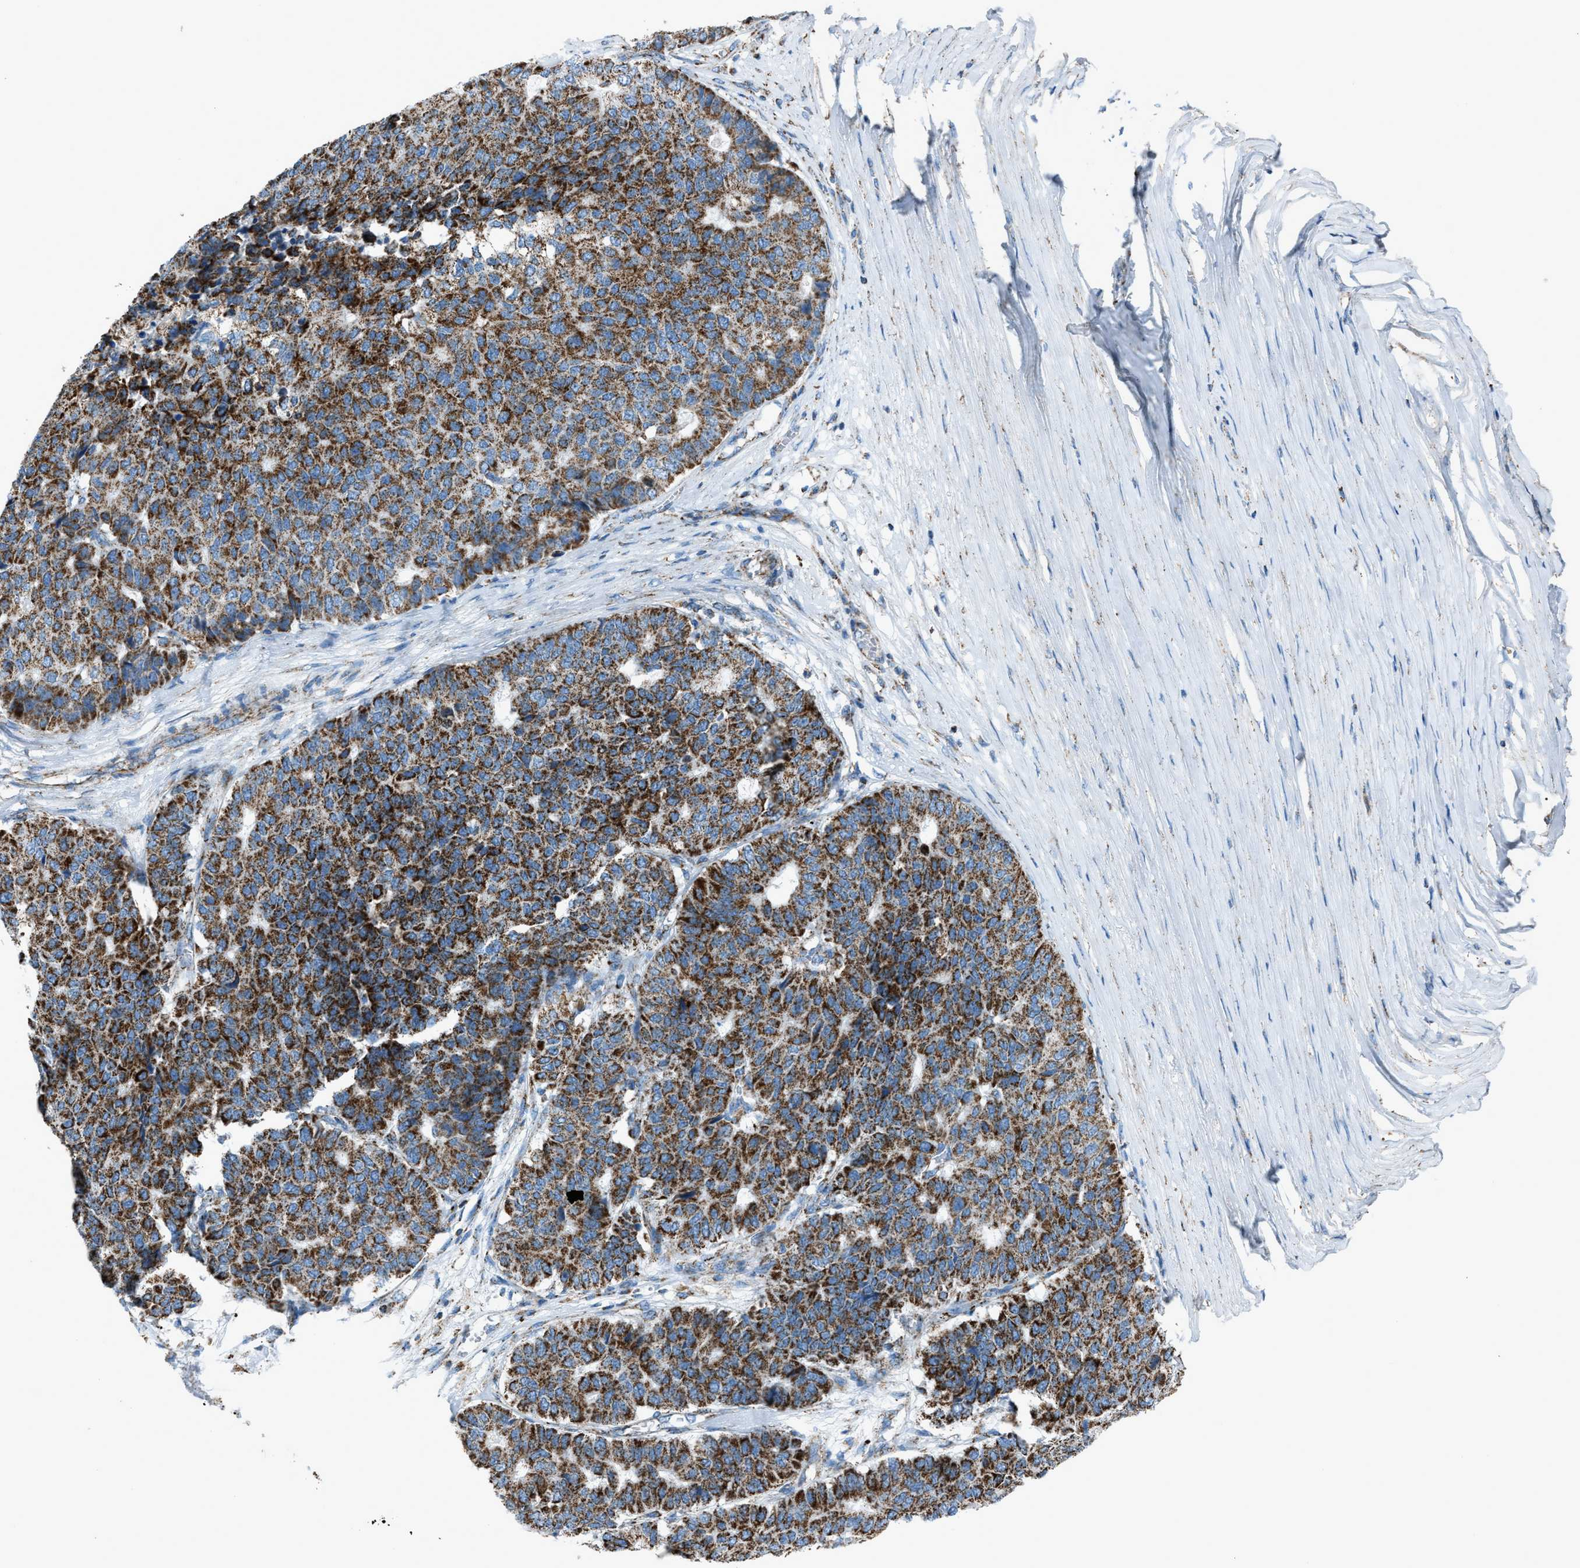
{"staining": {"intensity": "strong", "quantity": ">75%", "location": "cytoplasmic/membranous"}, "tissue": "pancreatic cancer", "cell_type": "Tumor cells", "image_type": "cancer", "snomed": [{"axis": "morphology", "description": "Adenocarcinoma, NOS"}, {"axis": "topography", "description": "Pancreas"}], "caption": "This is a micrograph of IHC staining of adenocarcinoma (pancreatic), which shows strong staining in the cytoplasmic/membranous of tumor cells.", "gene": "MDH2", "patient": {"sex": "male", "age": 50}}